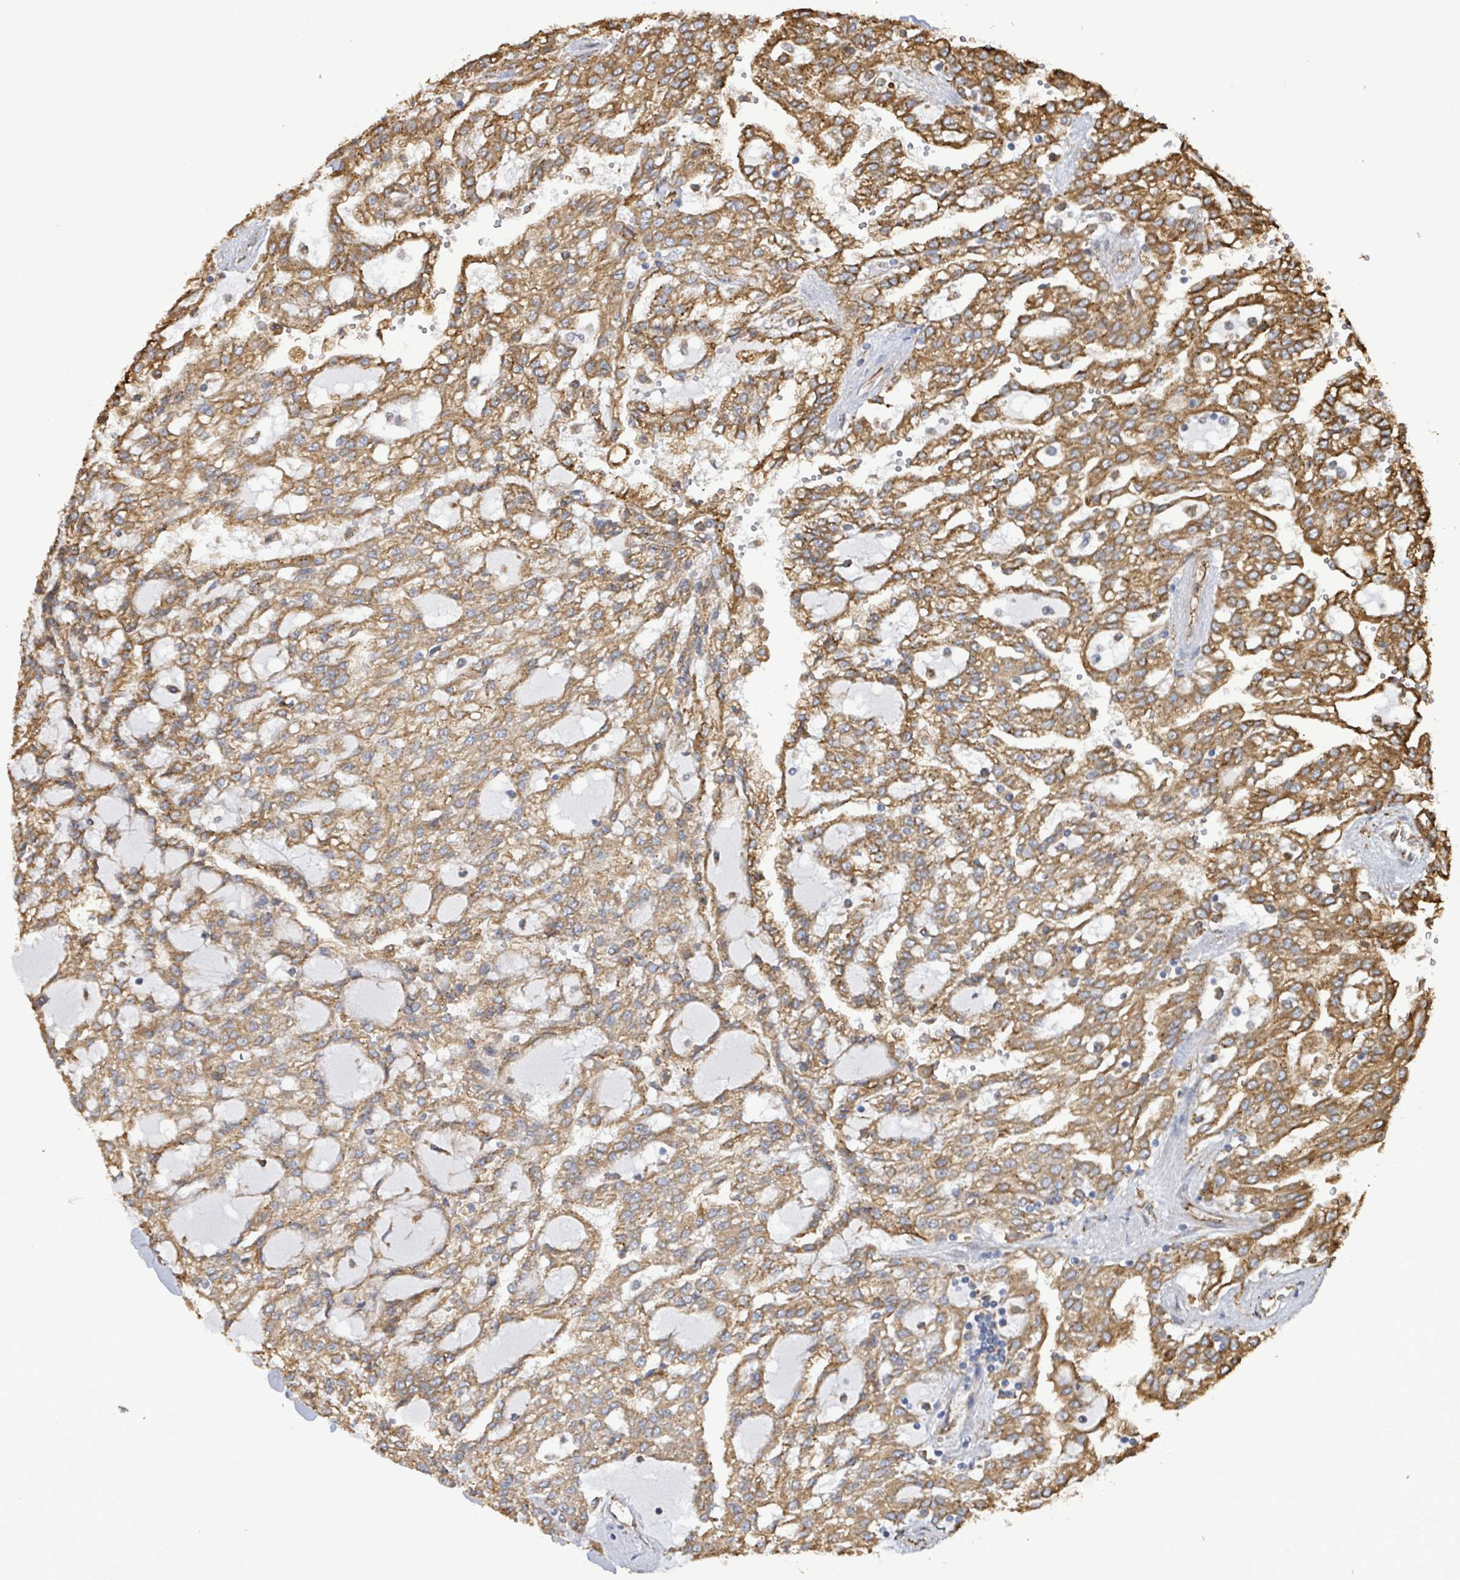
{"staining": {"intensity": "moderate", "quantity": ">75%", "location": "cytoplasmic/membranous"}, "tissue": "renal cancer", "cell_type": "Tumor cells", "image_type": "cancer", "snomed": [{"axis": "morphology", "description": "Adenocarcinoma, NOS"}, {"axis": "topography", "description": "Kidney"}], "caption": "Renal adenocarcinoma stained for a protein exhibits moderate cytoplasmic/membranous positivity in tumor cells.", "gene": "RFPL4A", "patient": {"sex": "male", "age": 63}}